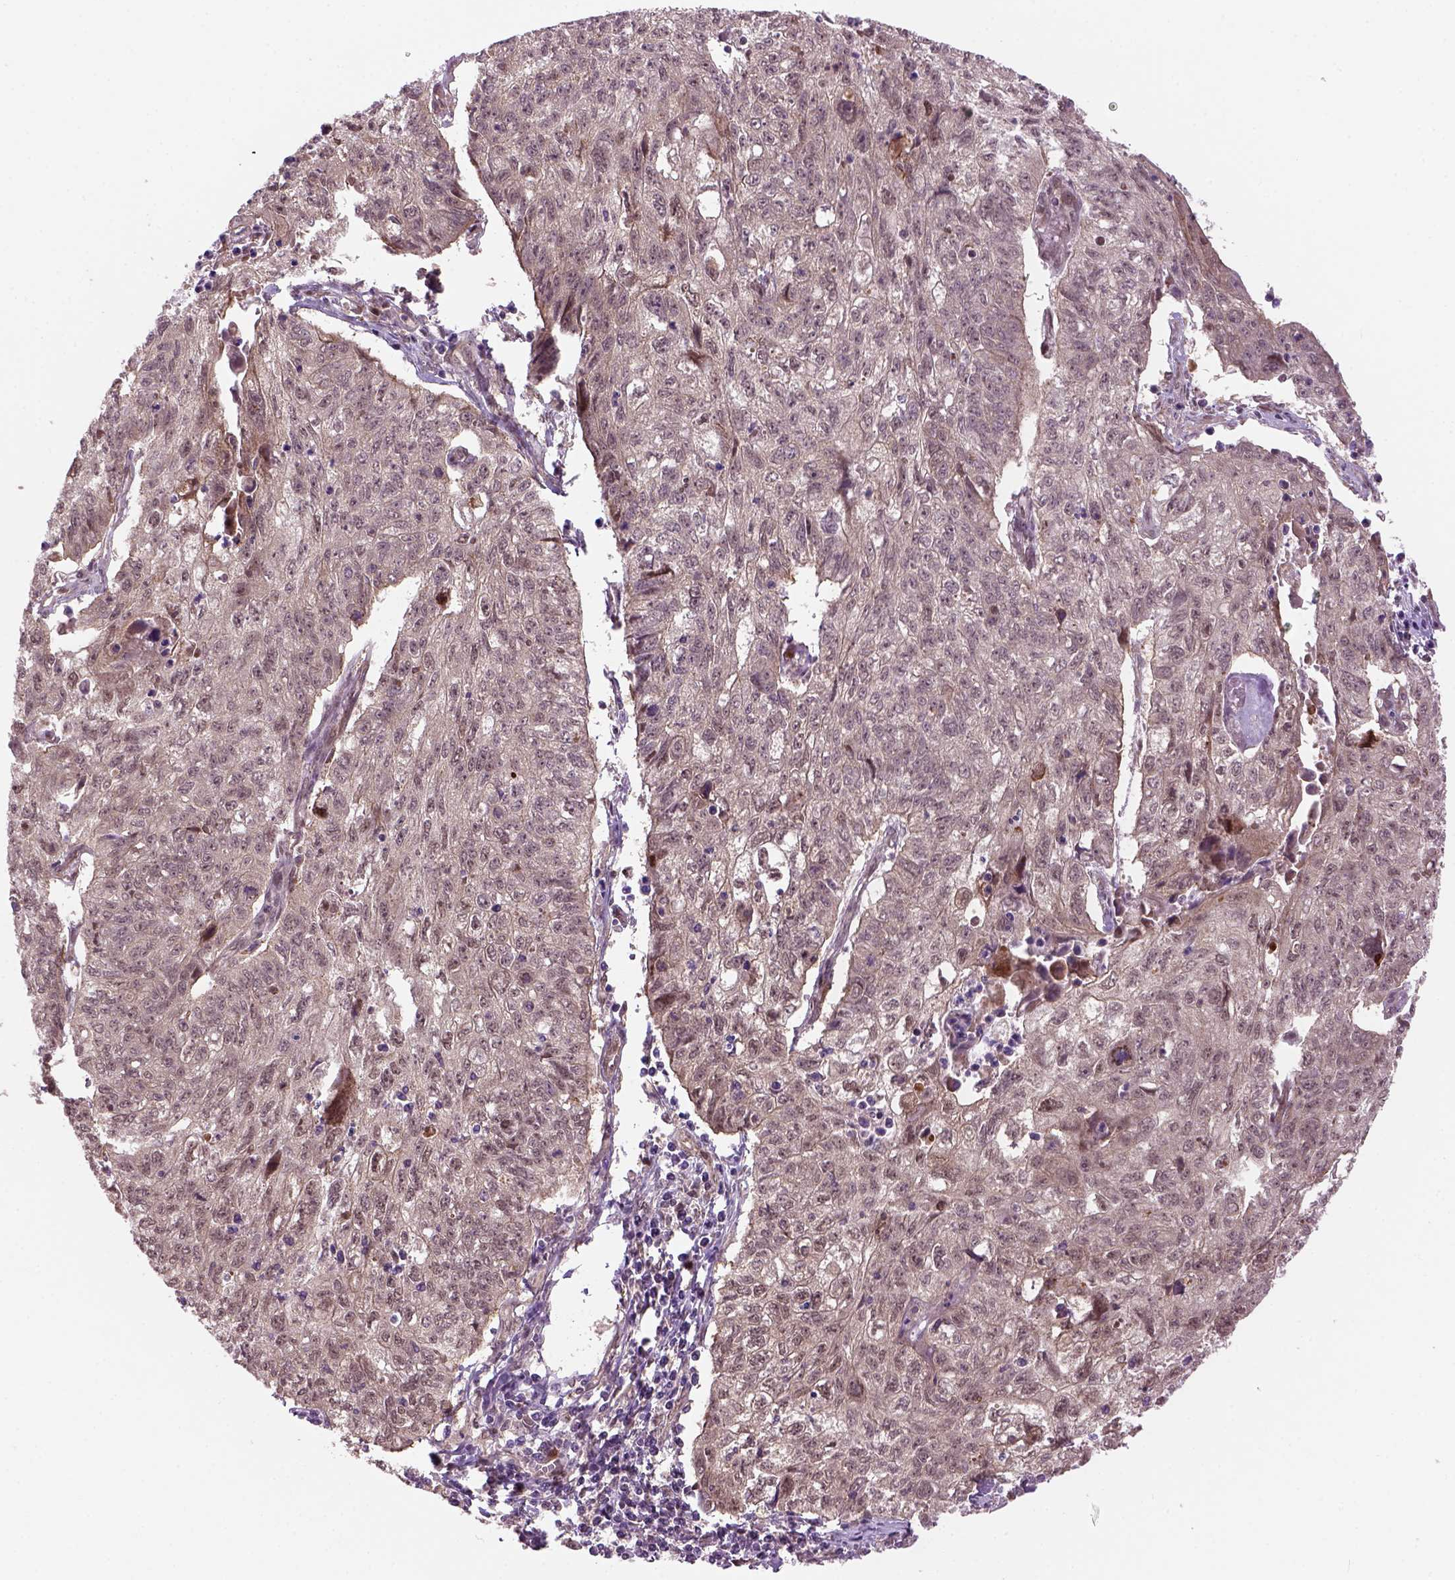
{"staining": {"intensity": "weak", "quantity": ">75%", "location": "cytoplasmic/membranous,nuclear"}, "tissue": "lung cancer", "cell_type": "Tumor cells", "image_type": "cancer", "snomed": [{"axis": "morphology", "description": "Normal morphology"}, {"axis": "morphology", "description": "Aneuploidy"}, {"axis": "morphology", "description": "Squamous cell carcinoma, NOS"}, {"axis": "topography", "description": "Lymph node"}, {"axis": "topography", "description": "Lung"}], "caption": "Weak cytoplasmic/membranous and nuclear expression is appreciated in approximately >75% of tumor cells in lung cancer.", "gene": "PSMD11", "patient": {"sex": "female", "age": 76}}